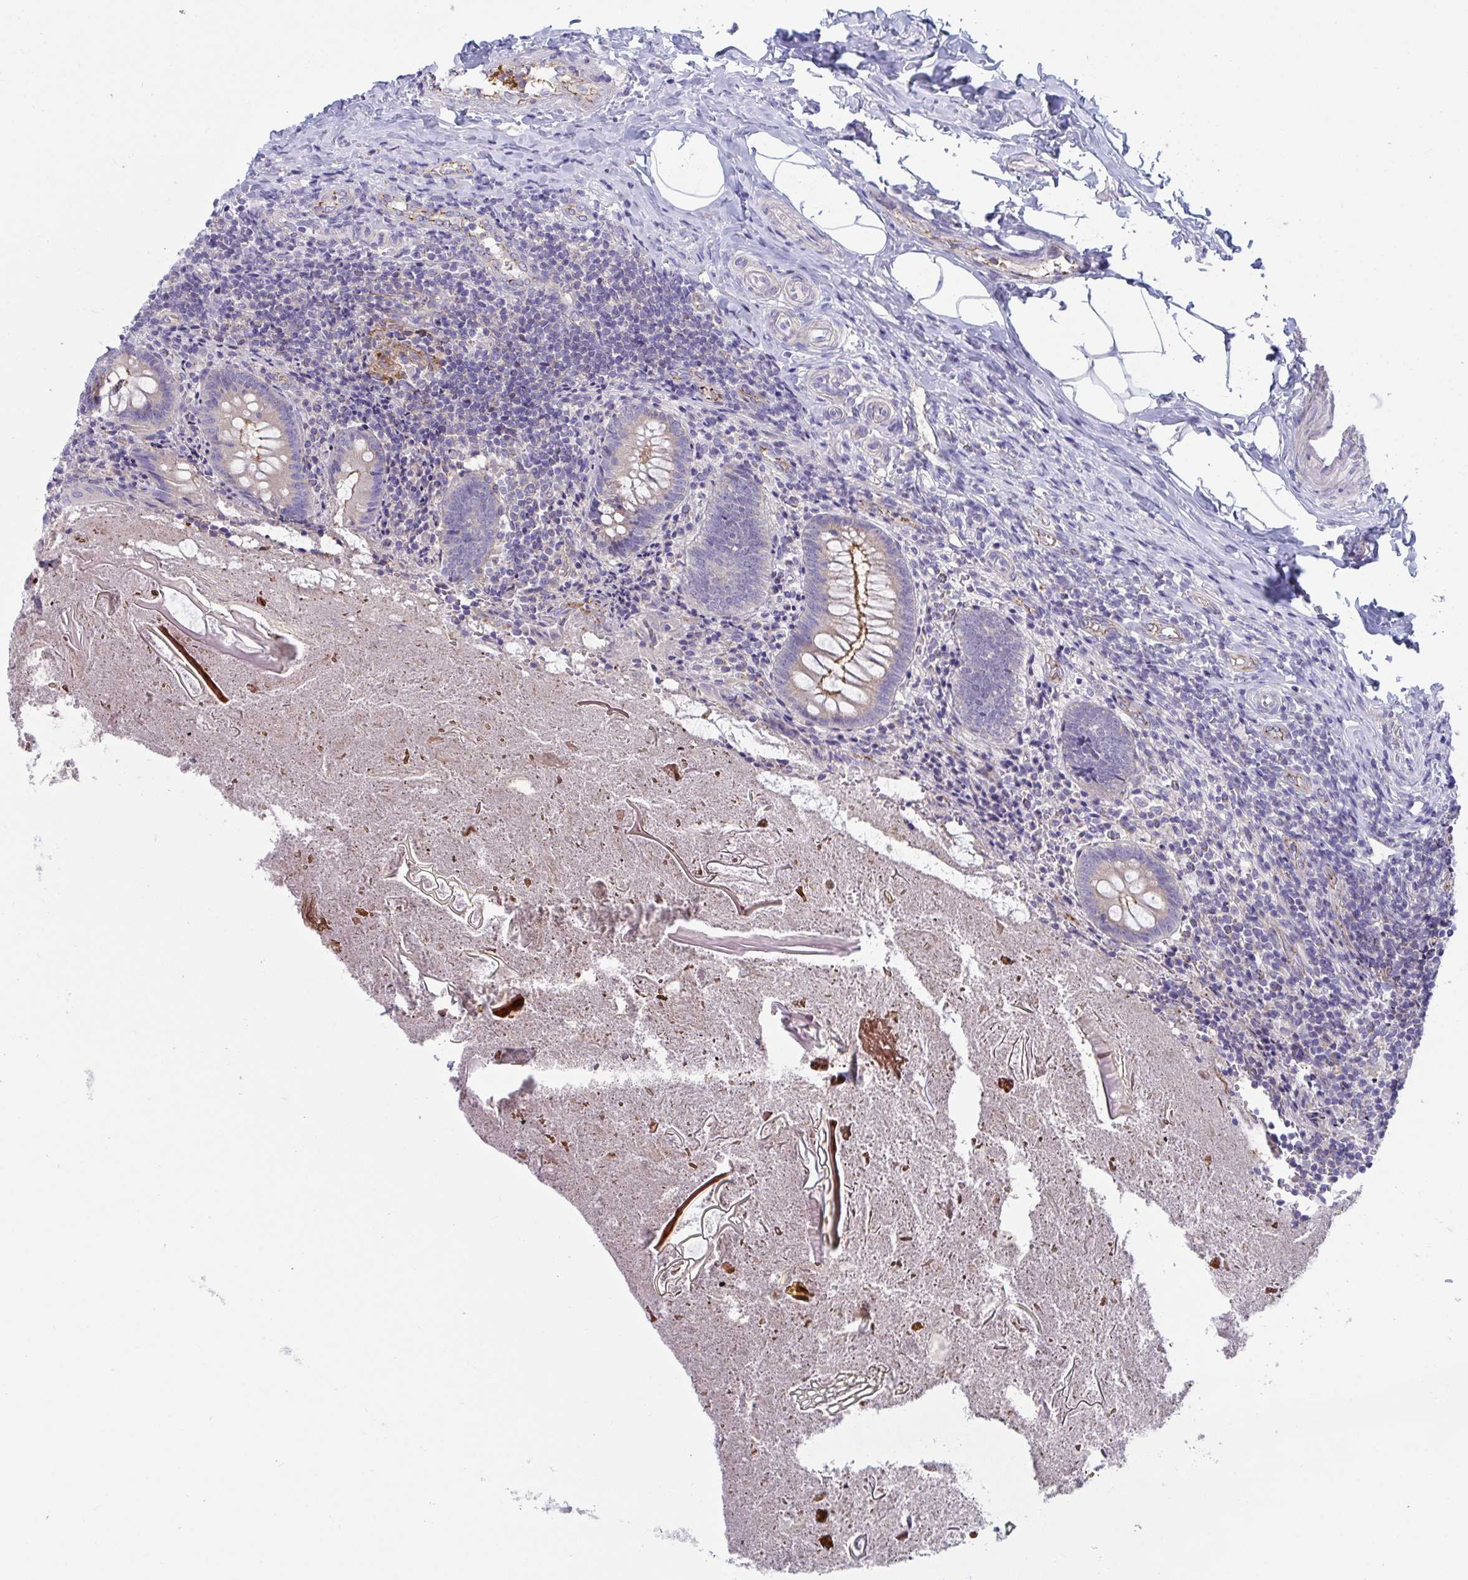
{"staining": {"intensity": "moderate", "quantity": "<25%", "location": "cytoplasmic/membranous"}, "tissue": "appendix", "cell_type": "Glandular cells", "image_type": "normal", "snomed": [{"axis": "morphology", "description": "Normal tissue, NOS"}, {"axis": "topography", "description": "Appendix"}], "caption": "Approximately <25% of glandular cells in unremarkable appendix show moderate cytoplasmic/membranous protein expression as visualized by brown immunohistochemical staining.", "gene": "OXLD1", "patient": {"sex": "female", "age": 17}}